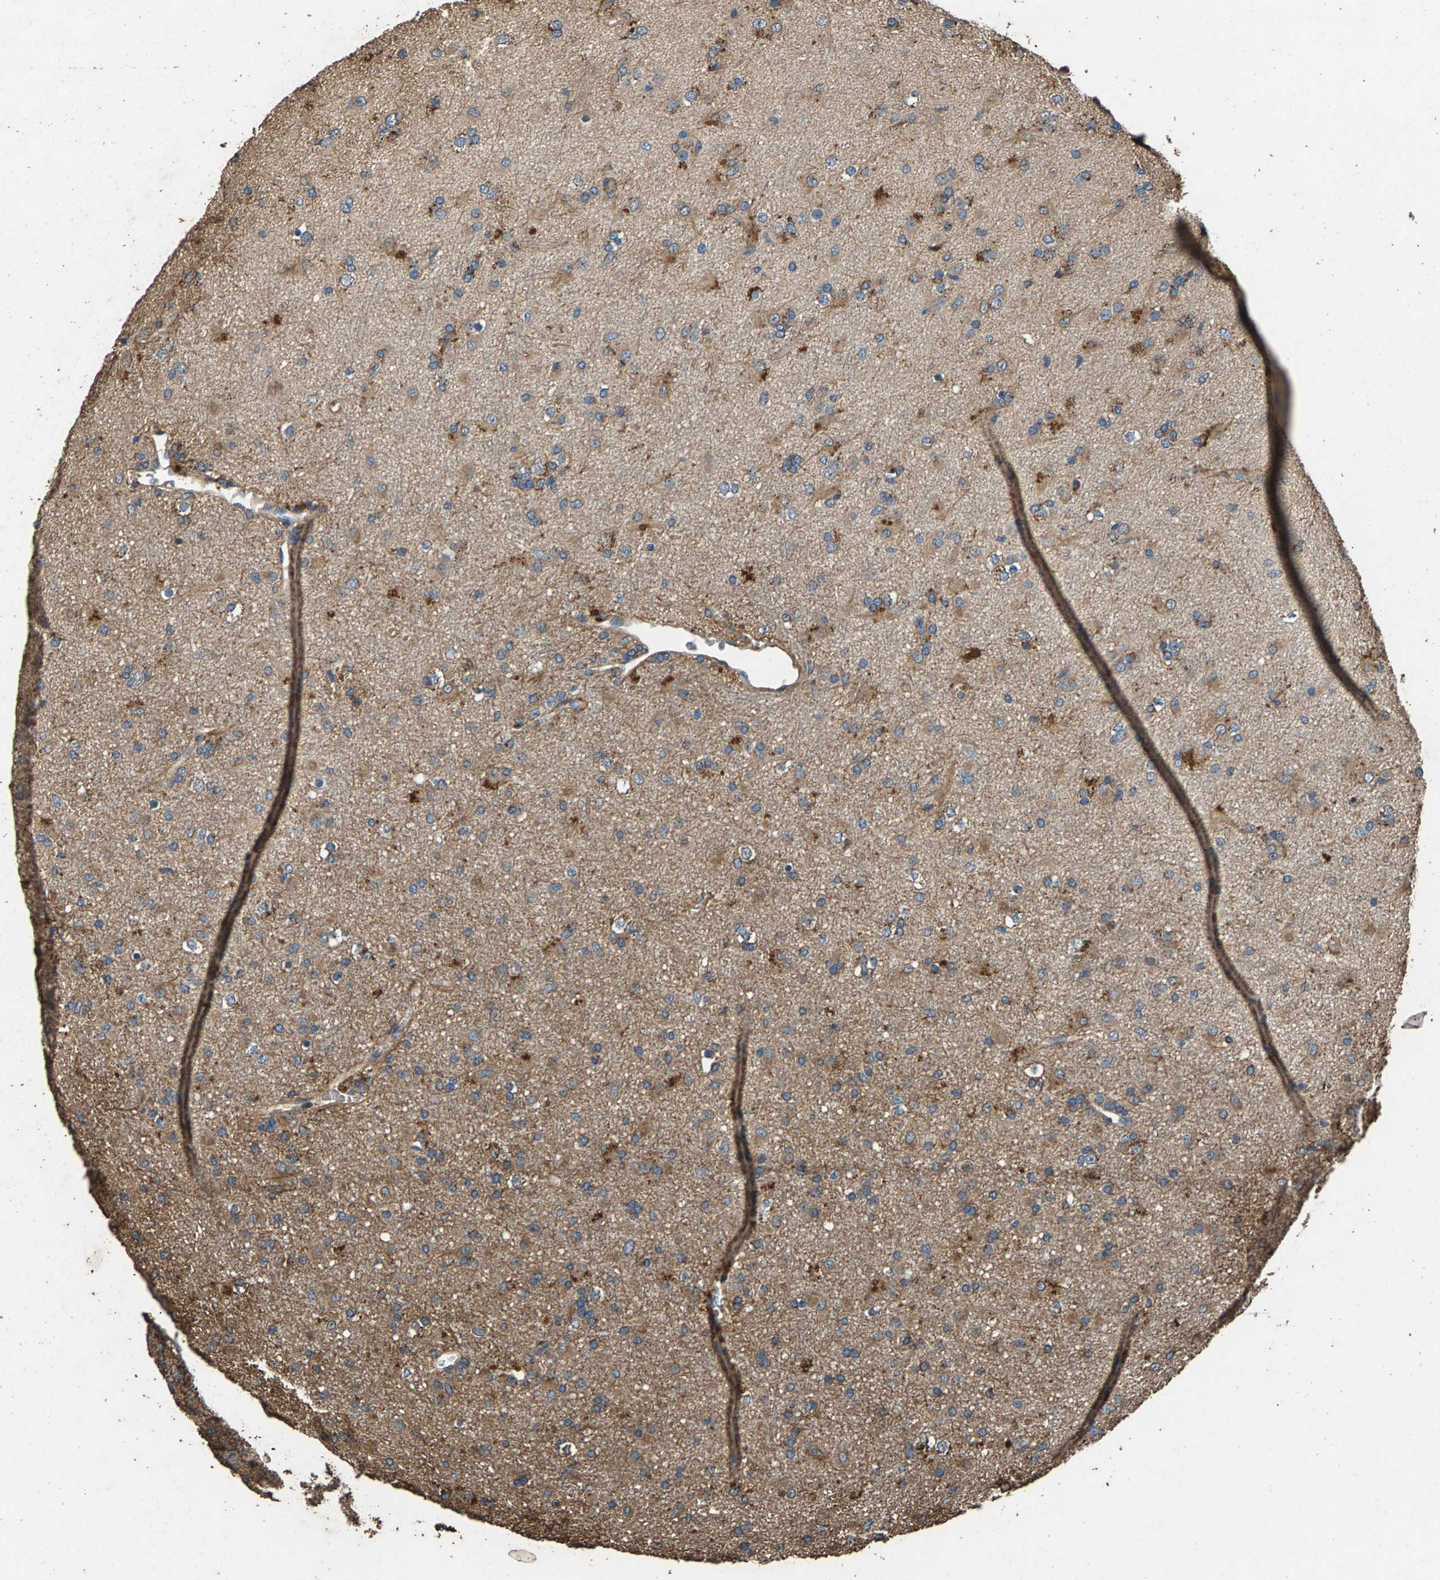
{"staining": {"intensity": "moderate", "quantity": "25%-75%", "location": "cytoplasmic/membranous"}, "tissue": "glioma", "cell_type": "Tumor cells", "image_type": "cancer", "snomed": [{"axis": "morphology", "description": "Glioma, malignant, Low grade"}, {"axis": "topography", "description": "Brain"}], "caption": "This is a photomicrograph of immunohistochemistry (IHC) staining of malignant glioma (low-grade), which shows moderate staining in the cytoplasmic/membranous of tumor cells.", "gene": "MRPL27", "patient": {"sex": "male", "age": 65}}